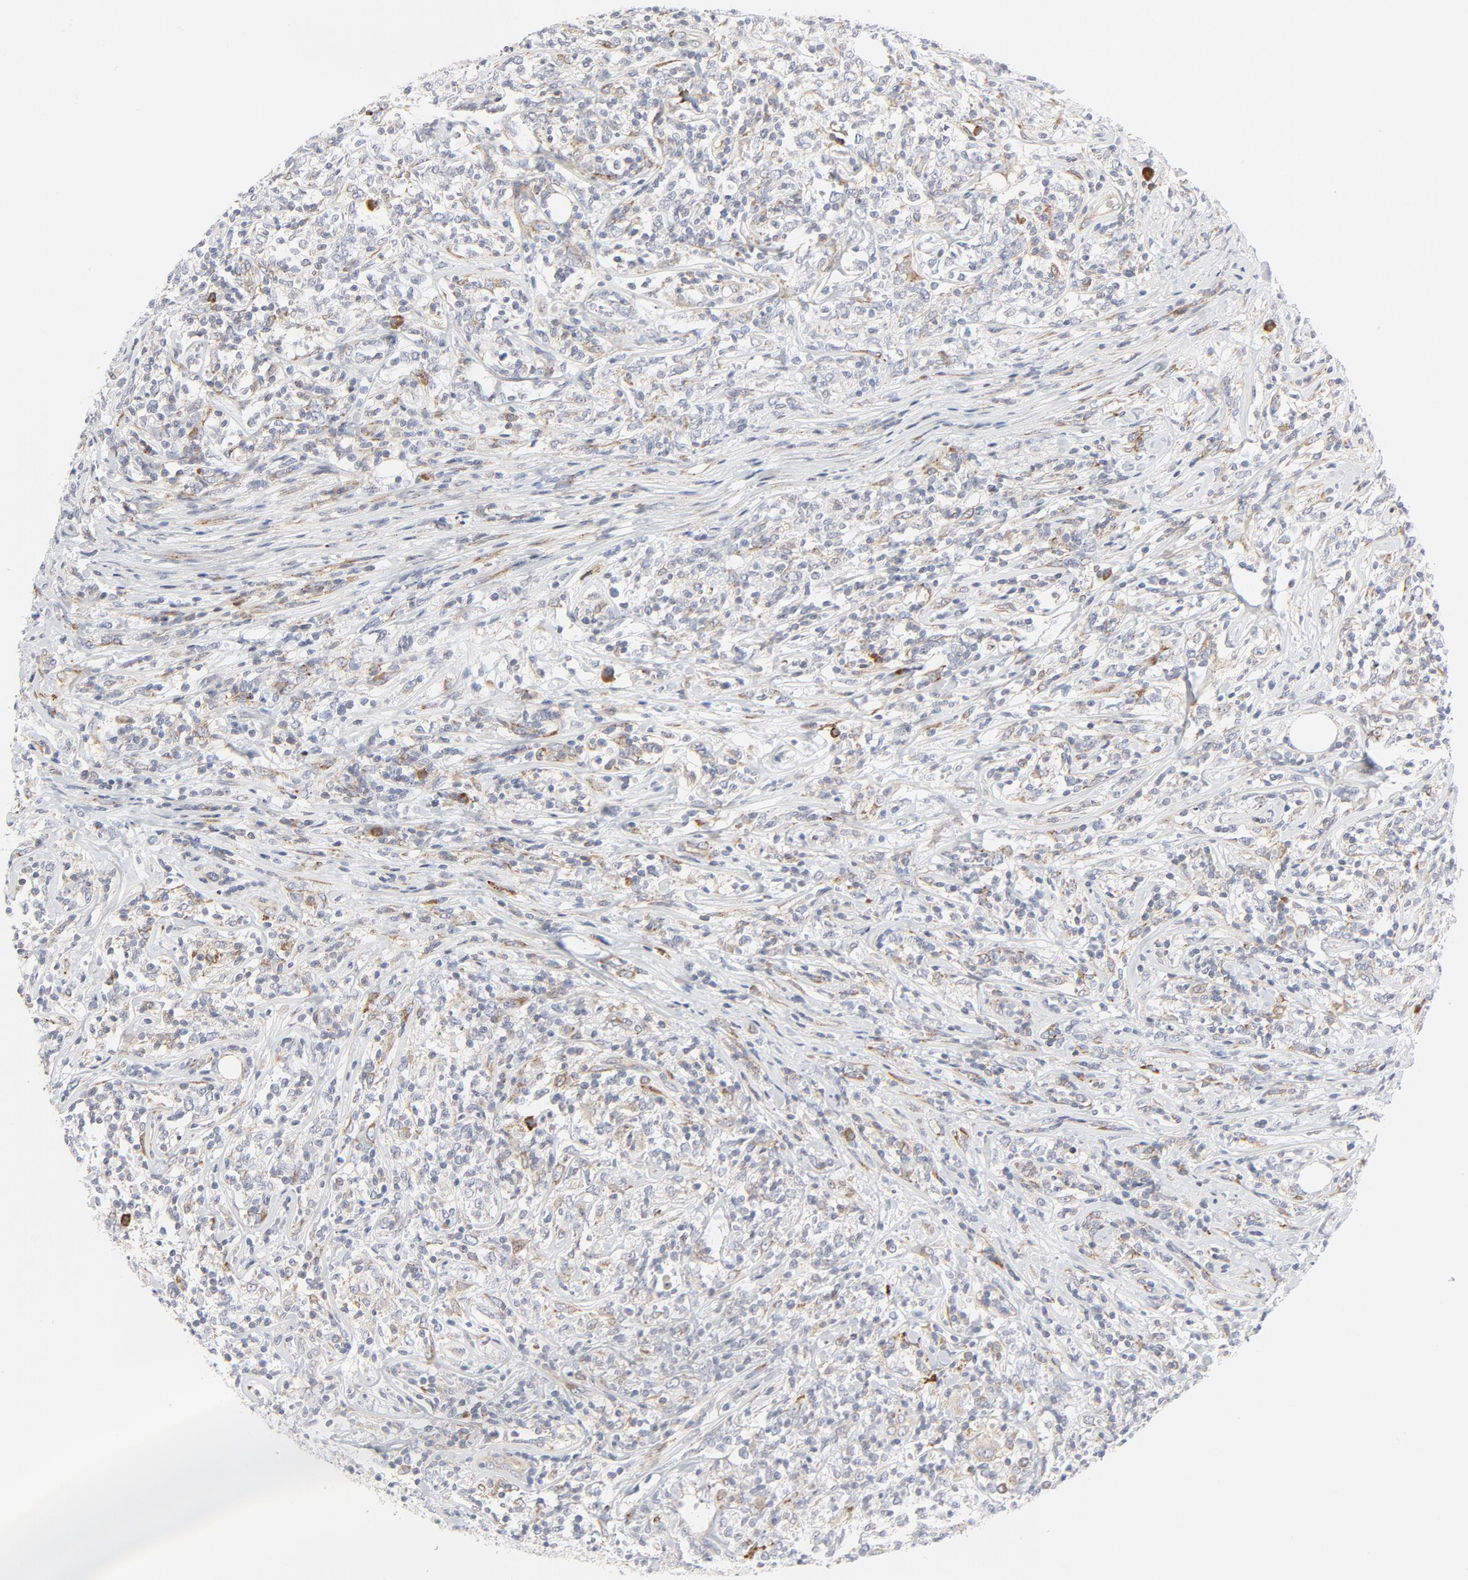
{"staining": {"intensity": "moderate", "quantity": "25%-75%", "location": "cytoplasmic/membranous"}, "tissue": "lymphoma", "cell_type": "Tumor cells", "image_type": "cancer", "snomed": [{"axis": "morphology", "description": "Malignant lymphoma, non-Hodgkin's type, High grade"}, {"axis": "topography", "description": "Lymph node"}], "caption": "Protein expression by immunohistochemistry displays moderate cytoplasmic/membranous positivity in approximately 25%-75% of tumor cells in lymphoma. (brown staining indicates protein expression, while blue staining denotes nuclei).", "gene": "LRP6", "patient": {"sex": "female", "age": 84}}